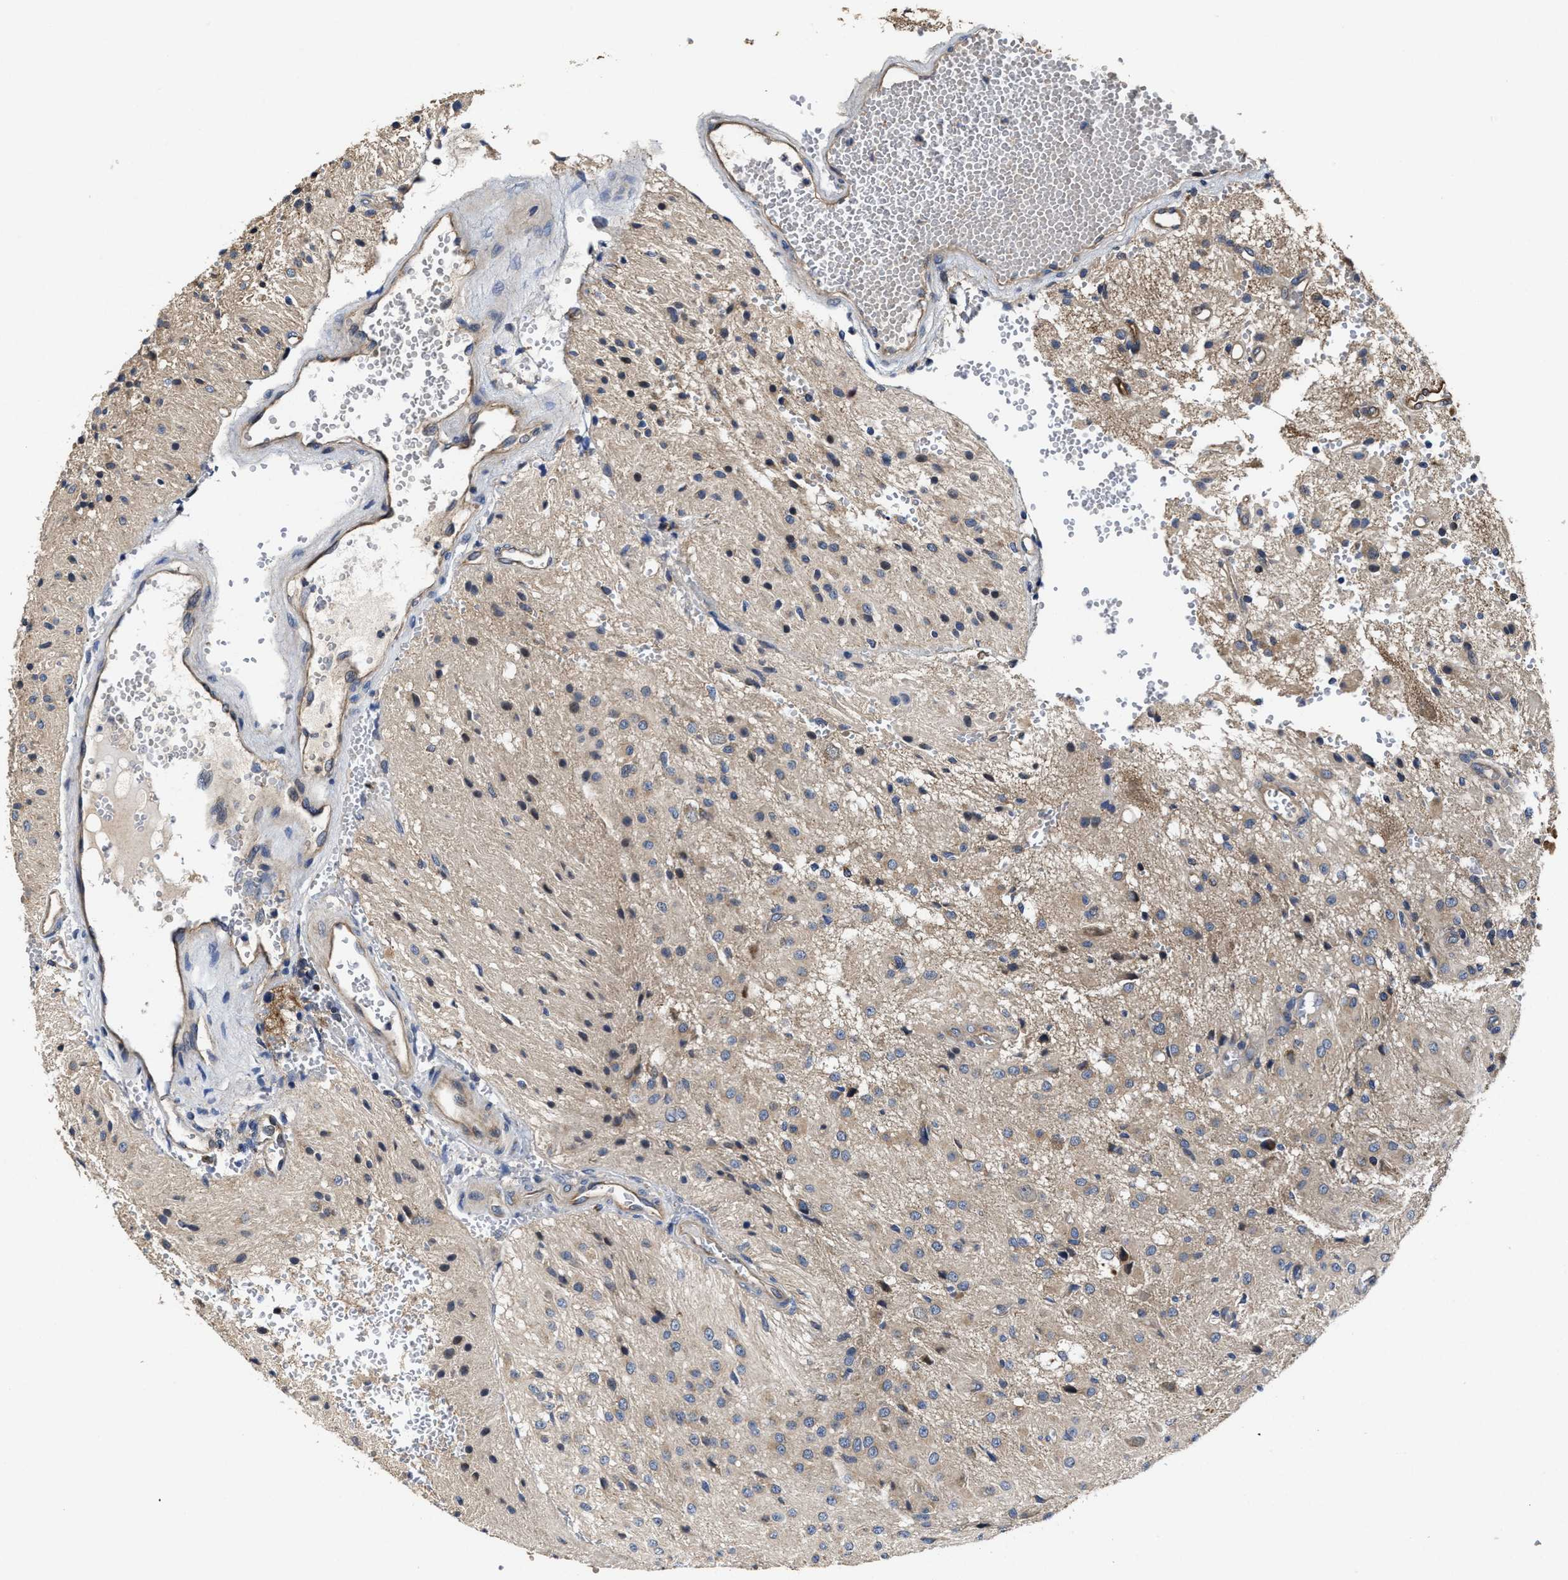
{"staining": {"intensity": "weak", "quantity": "25%-75%", "location": "cytoplasmic/membranous"}, "tissue": "glioma", "cell_type": "Tumor cells", "image_type": "cancer", "snomed": [{"axis": "morphology", "description": "Glioma, malignant, High grade"}, {"axis": "topography", "description": "Brain"}], "caption": "Immunohistochemical staining of malignant high-grade glioma displays low levels of weak cytoplasmic/membranous protein positivity in about 25%-75% of tumor cells. The protein is stained brown, and the nuclei are stained in blue (DAB IHC with brightfield microscopy, high magnification).", "gene": "TRAF6", "patient": {"sex": "female", "age": 59}}